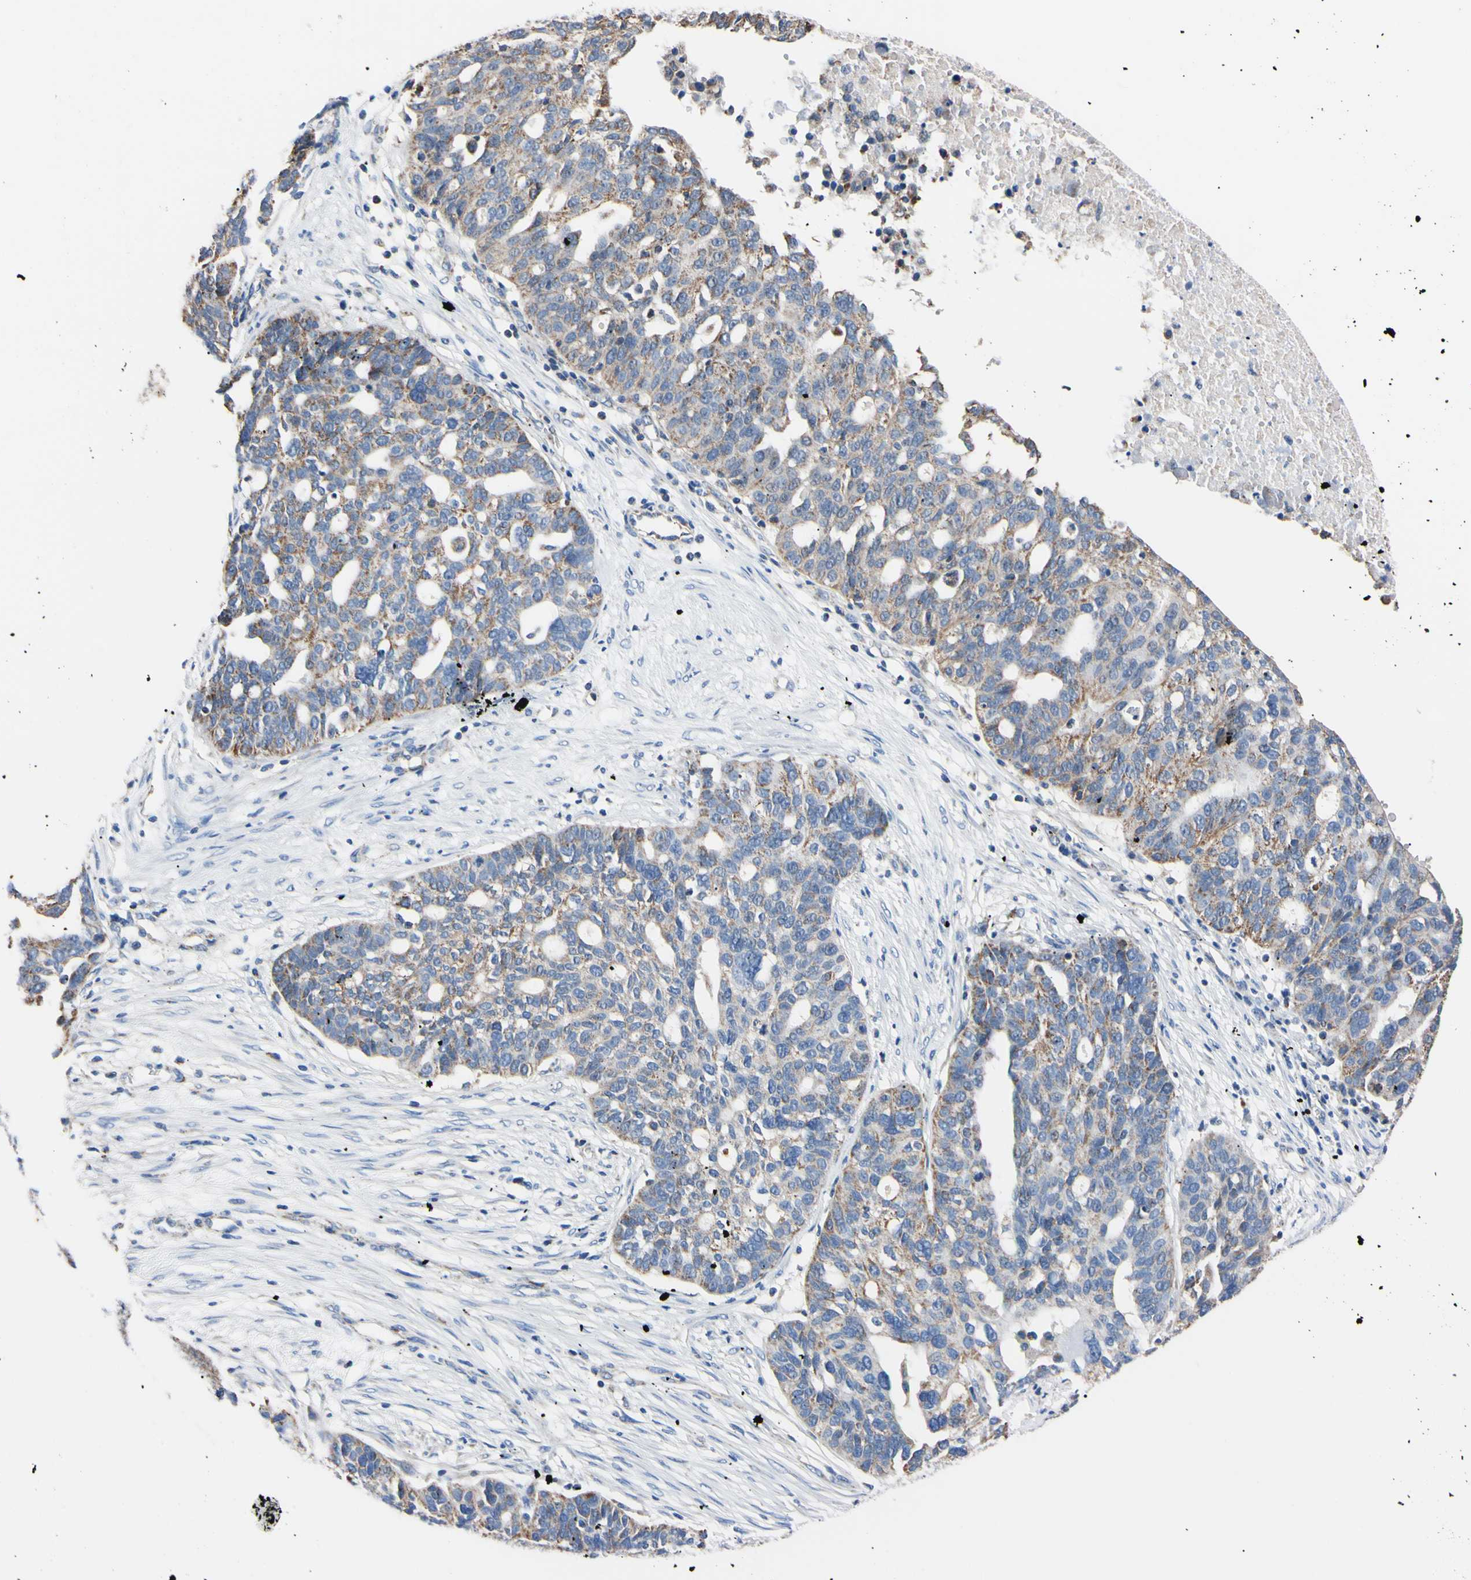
{"staining": {"intensity": "moderate", "quantity": "25%-75%", "location": "cytoplasmic/membranous"}, "tissue": "ovarian cancer", "cell_type": "Tumor cells", "image_type": "cancer", "snomed": [{"axis": "morphology", "description": "Cystadenocarcinoma, serous, NOS"}, {"axis": "topography", "description": "Ovary"}], "caption": "This is a micrograph of immunohistochemistry staining of ovarian cancer (serous cystadenocarcinoma), which shows moderate expression in the cytoplasmic/membranous of tumor cells.", "gene": "CLPP", "patient": {"sex": "female", "age": 59}}